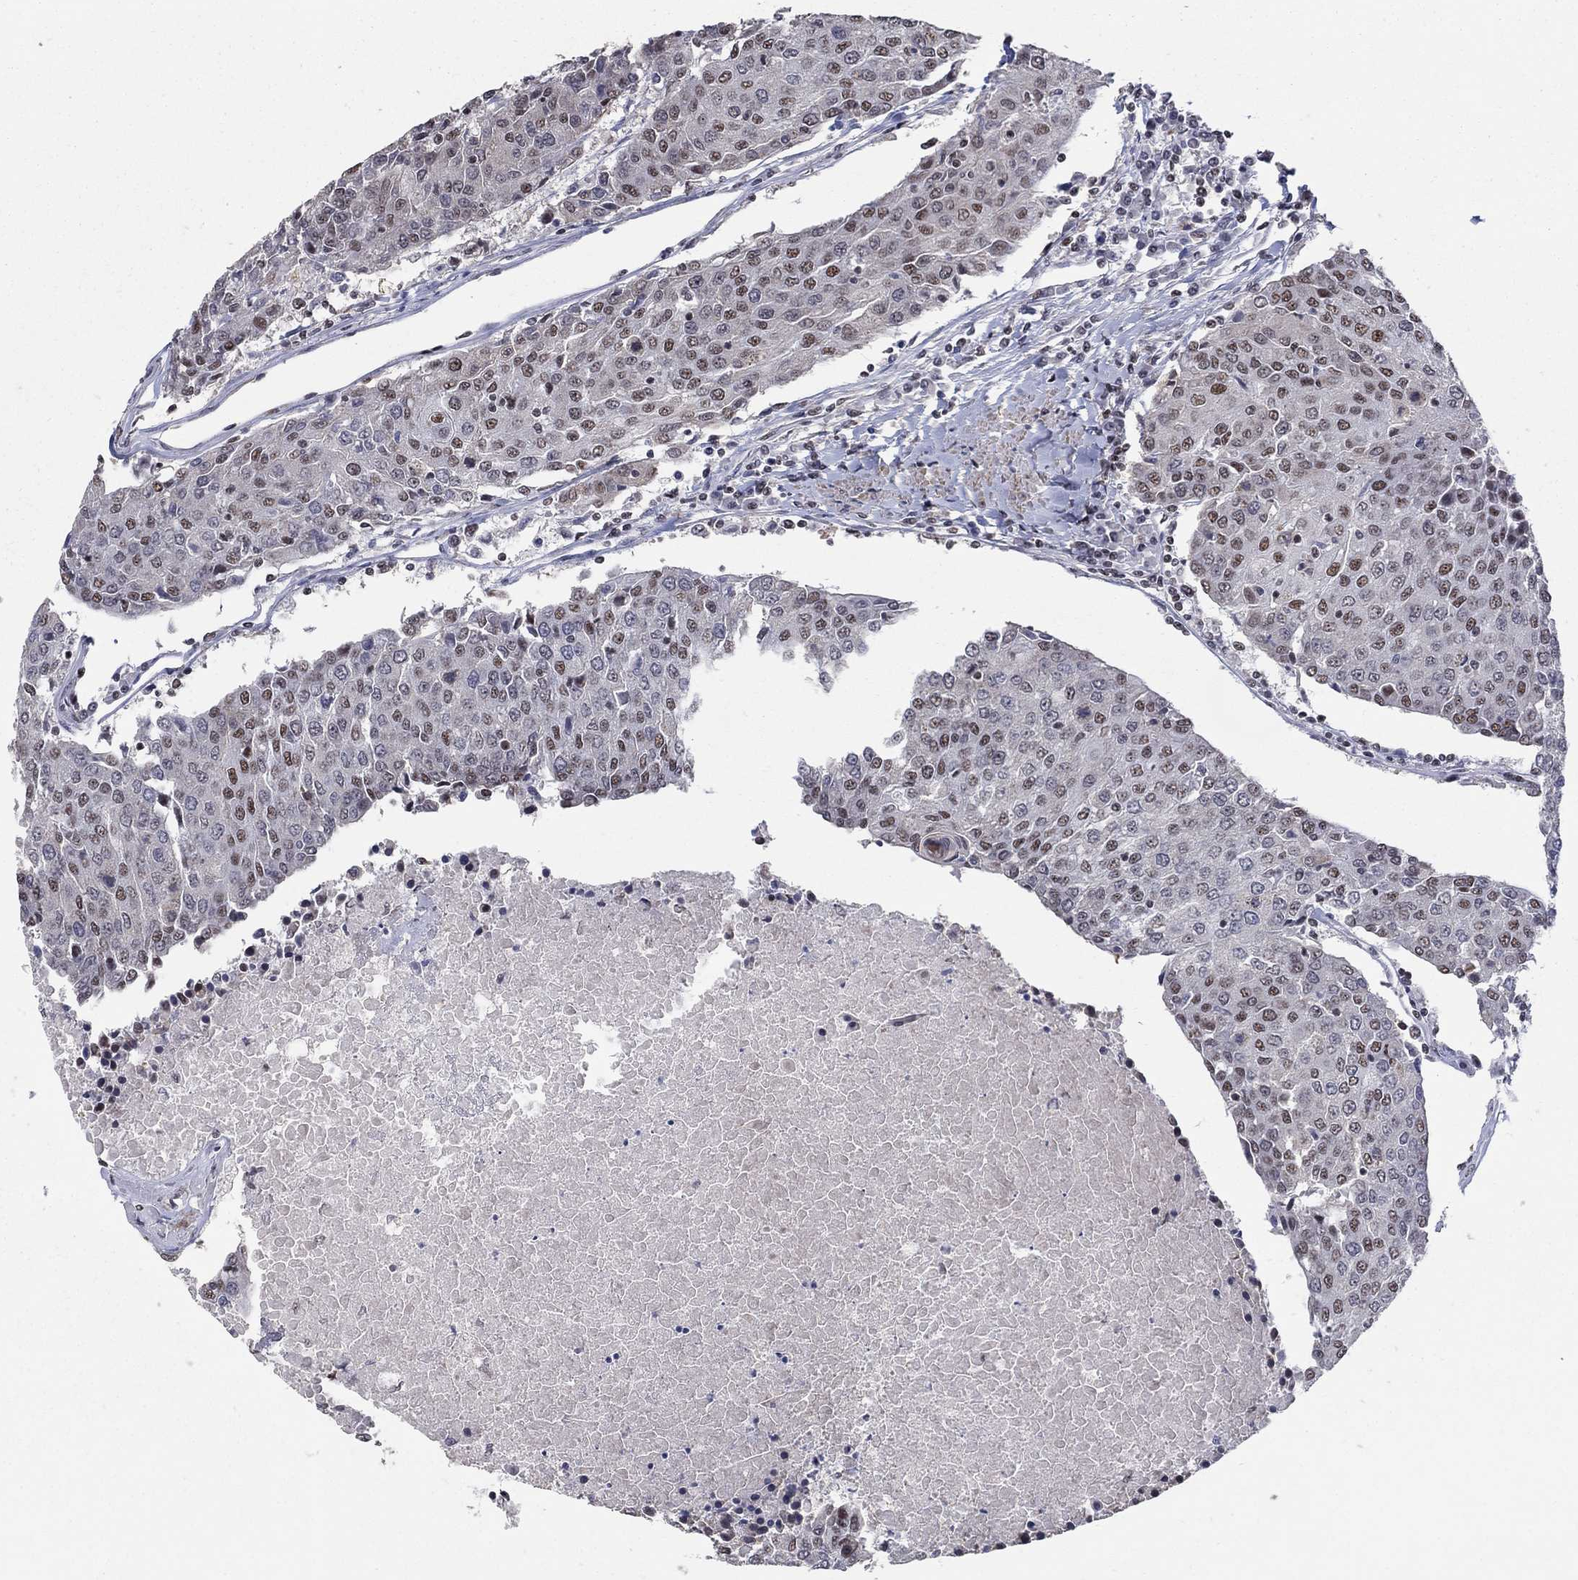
{"staining": {"intensity": "moderate", "quantity": "<25%", "location": "nuclear"}, "tissue": "urothelial cancer", "cell_type": "Tumor cells", "image_type": "cancer", "snomed": [{"axis": "morphology", "description": "Urothelial carcinoma, High grade"}, {"axis": "topography", "description": "Urinary bladder"}], "caption": "This micrograph exhibits IHC staining of human high-grade urothelial carcinoma, with low moderate nuclear staining in approximately <25% of tumor cells.", "gene": "PNISR", "patient": {"sex": "female", "age": 85}}